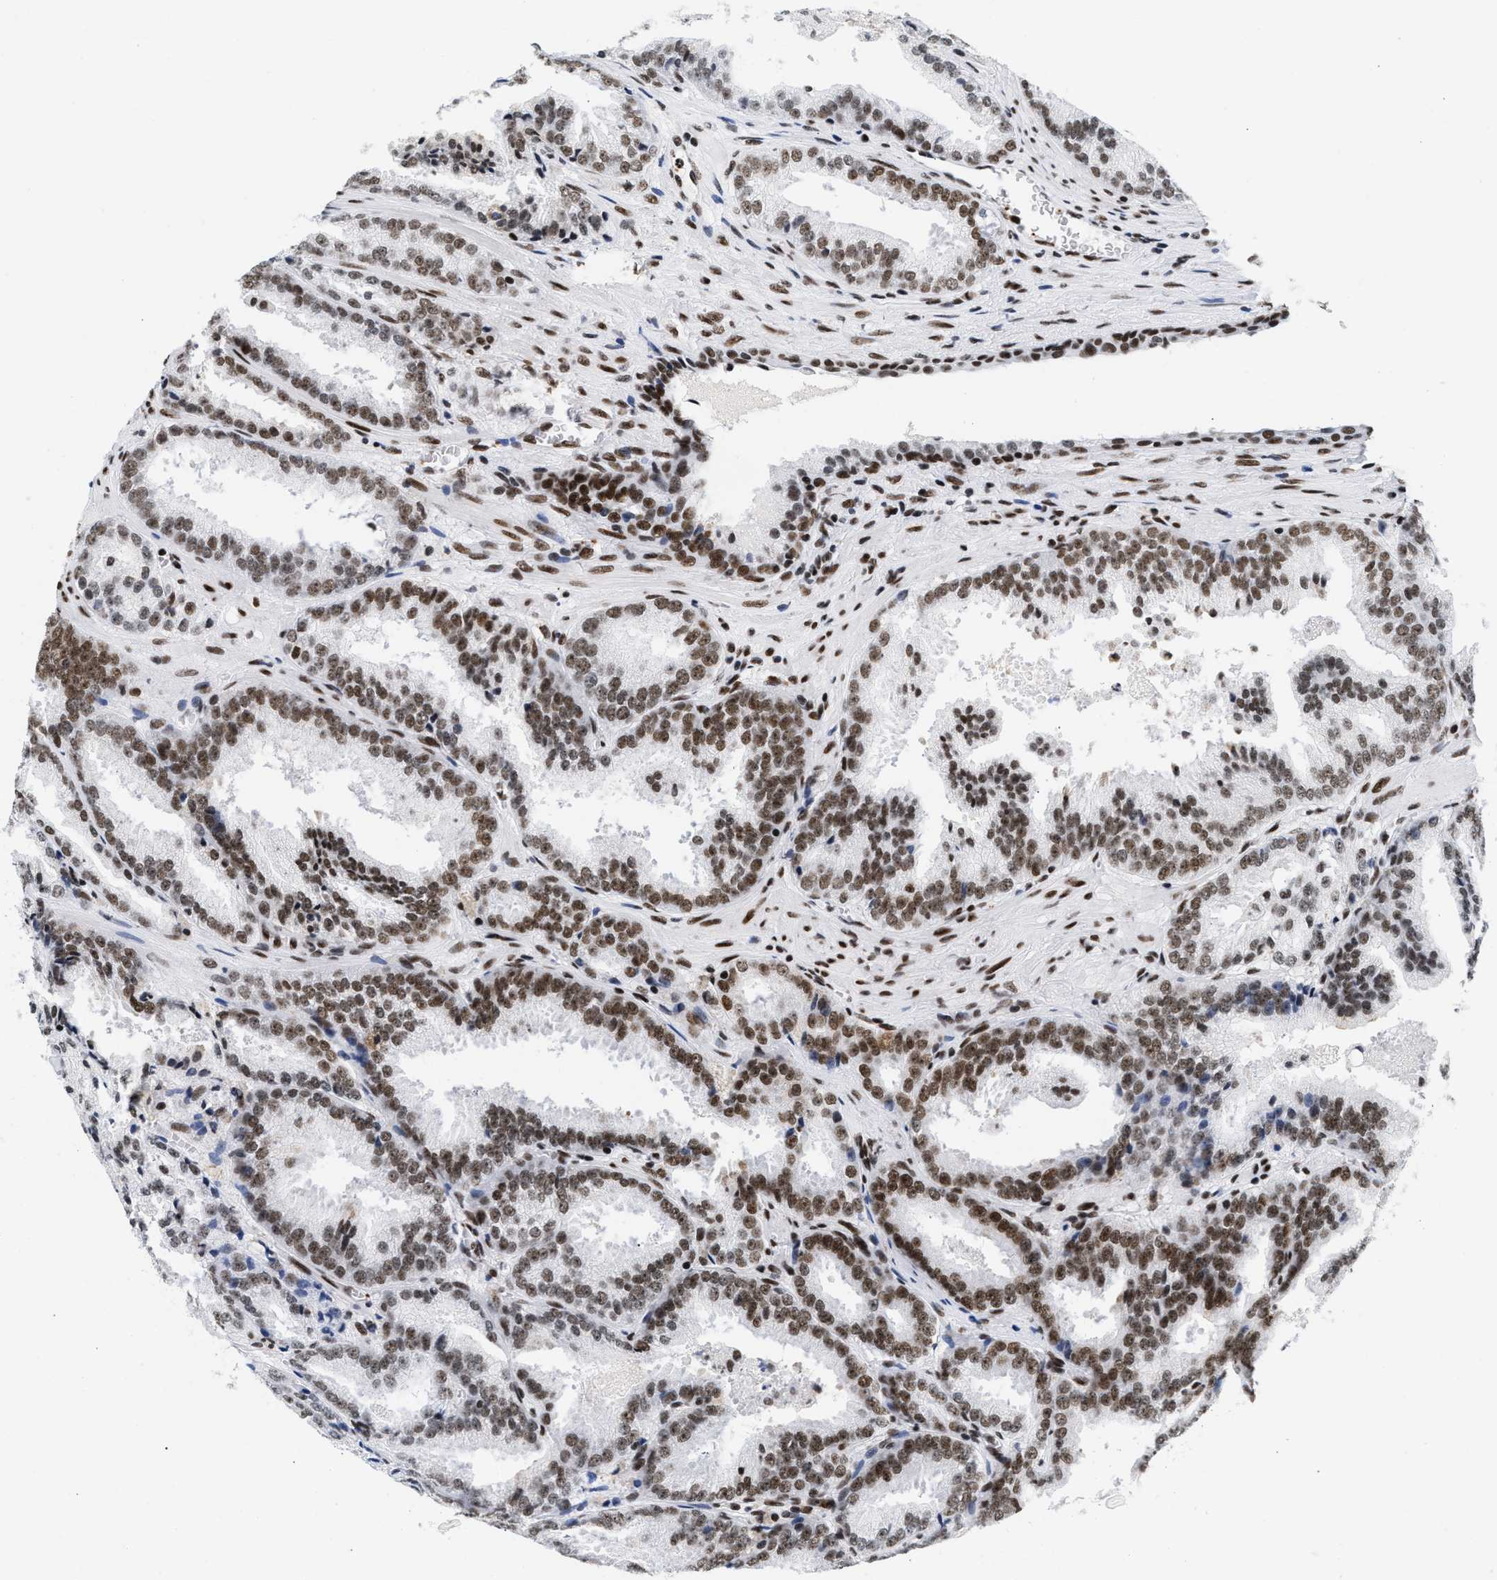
{"staining": {"intensity": "moderate", "quantity": ">75%", "location": "nuclear"}, "tissue": "prostate cancer", "cell_type": "Tumor cells", "image_type": "cancer", "snomed": [{"axis": "morphology", "description": "Adenocarcinoma, High grade"}, {"axis": "topography", "description": "Prostate"}], "caption": "Tumor cells demonstrate moderate nuclear staining in approximately >75% of cells in prostate cancer.", "gene": "RAD21", "patient": {"sex": "male", "age": 61}}